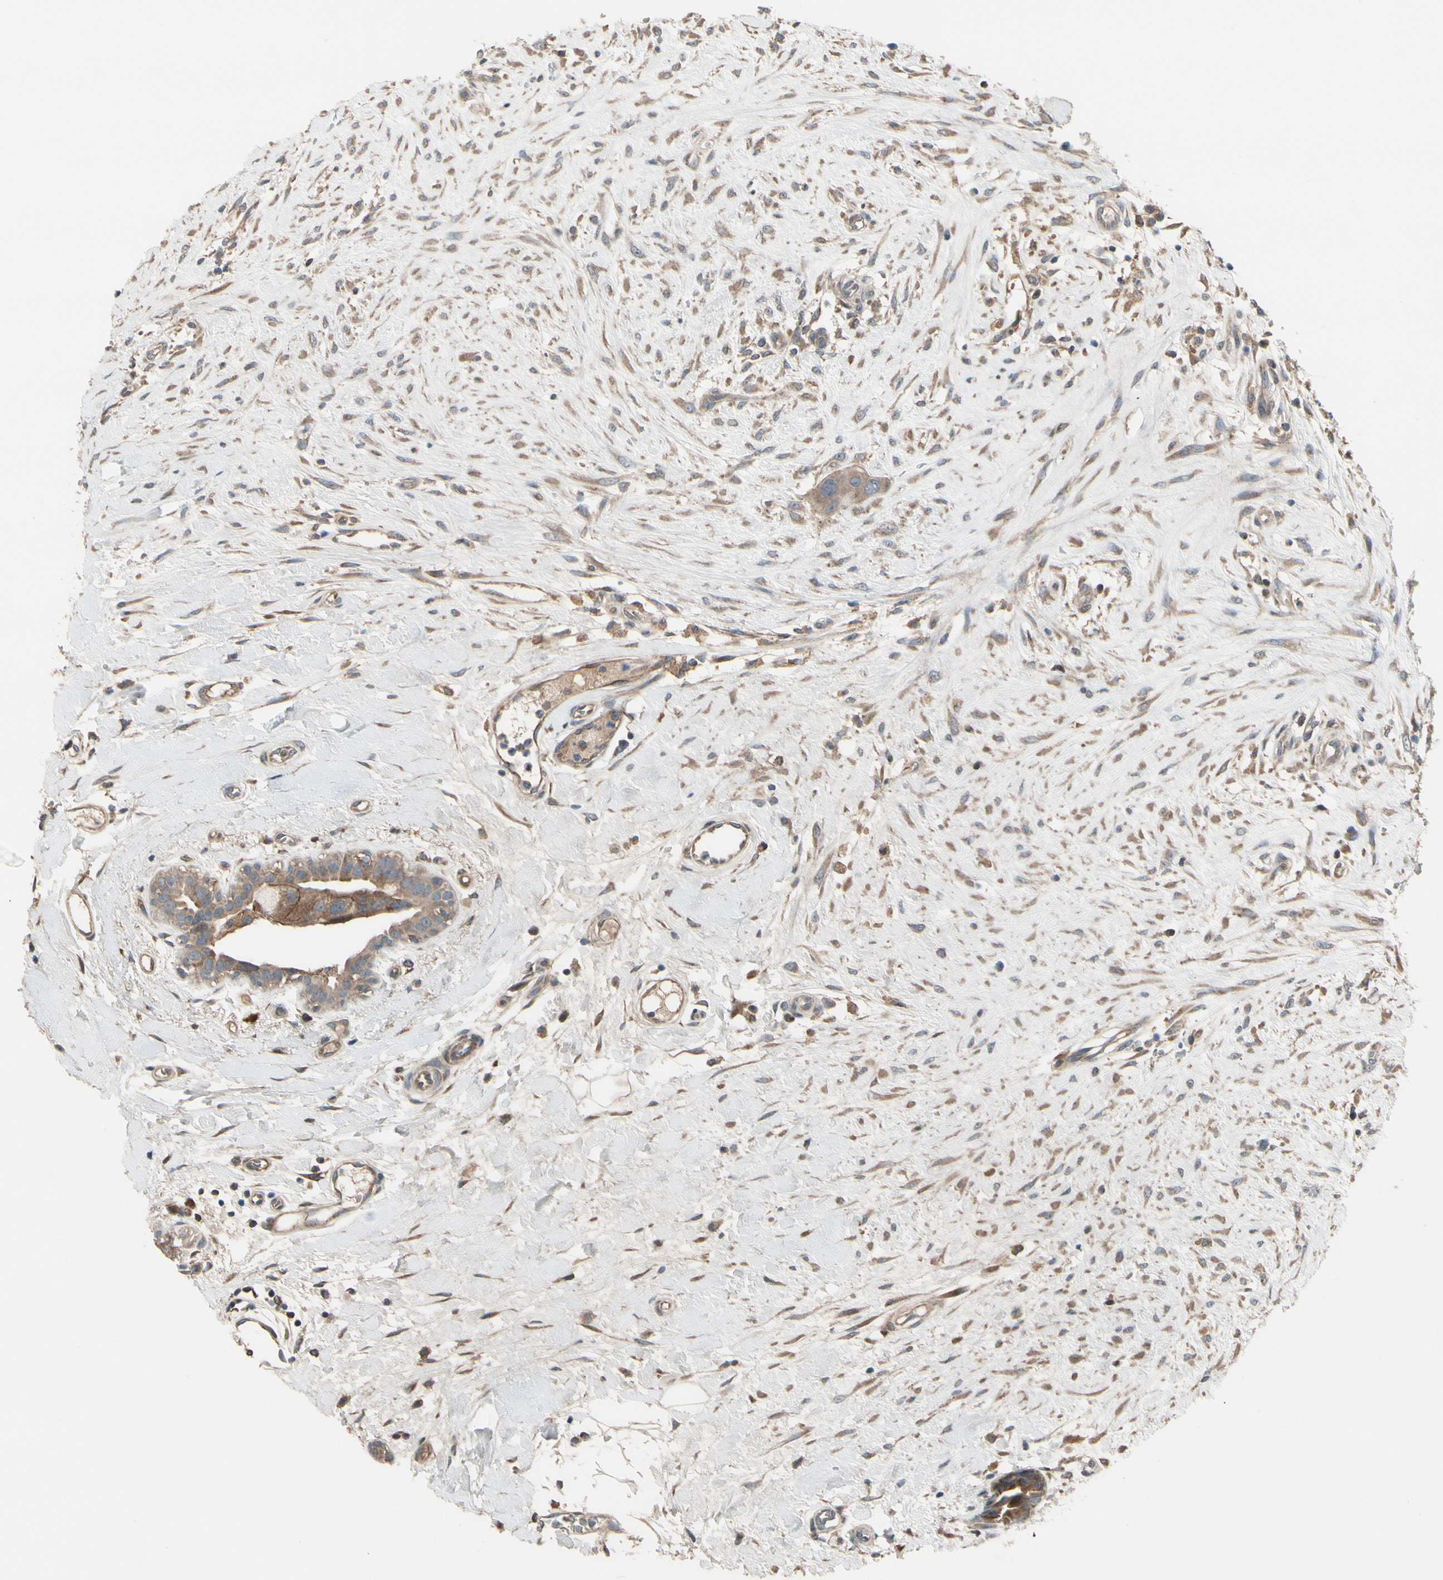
{"staining": {"intensity": "weak", "quantity": ">75%", "location": "cytoplasmic/membranous"}, "tissue": "breast cancer", "cell_type": "Tumor cells", "image_type": "cancer", "snomed": [{"axis": "morphology", "description": "Duct carcinoma"}, {"axis": "topography", "description": "Breast"}], "caption": "The micrograph reveals staining of breast cancer (intraductal carcinoma), revealing weak cytoplasmic/membranous protein staining (brown color) within tumor cells. The staining is performed using DAB (3,3'-diaminobenzidine) brown chromogen to label protein expression. The nuclei are counter-stained blue using hematoxylin.", "gene": "SNX29", "patient": {"sex": "female", "age": 40}}